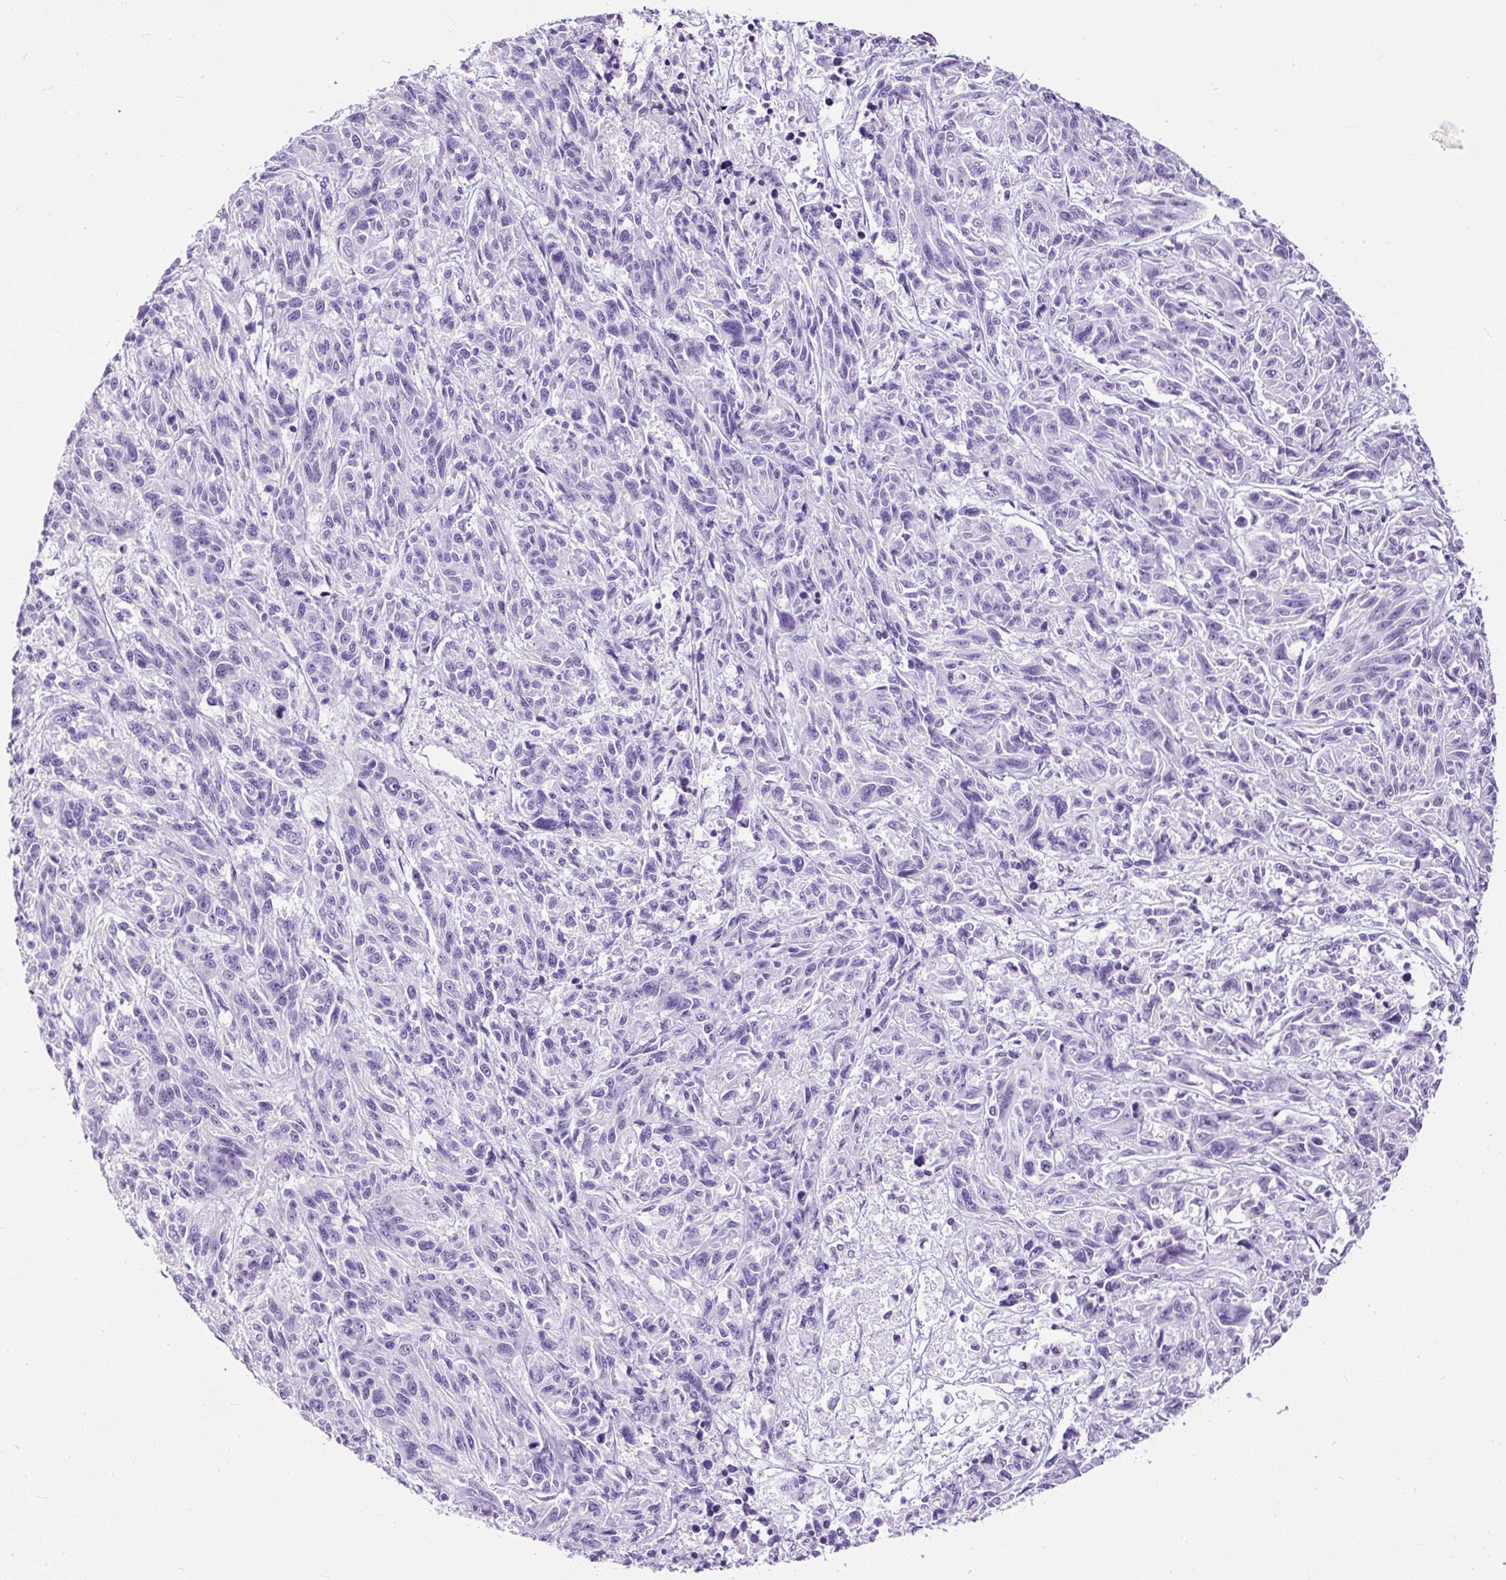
{"staining": {"intensity": "negative", "quantity": "none", "location": "none"}, "tissue": "melanoma", "cell_type": "Tumor cells", "image_type": "cancer", "snomed": [{"axis": "morphology", "description": "Malignant melanoma, NOS"}, {"axis": "topography", "description": "Skin"}], "caption": "High power microscopy histopathology image of an IHC histopathology image of melanoma, revealing no significant staining in tumor cells.", "gene": "STOX2", "patient": {"sex": "male", "age": 53}}